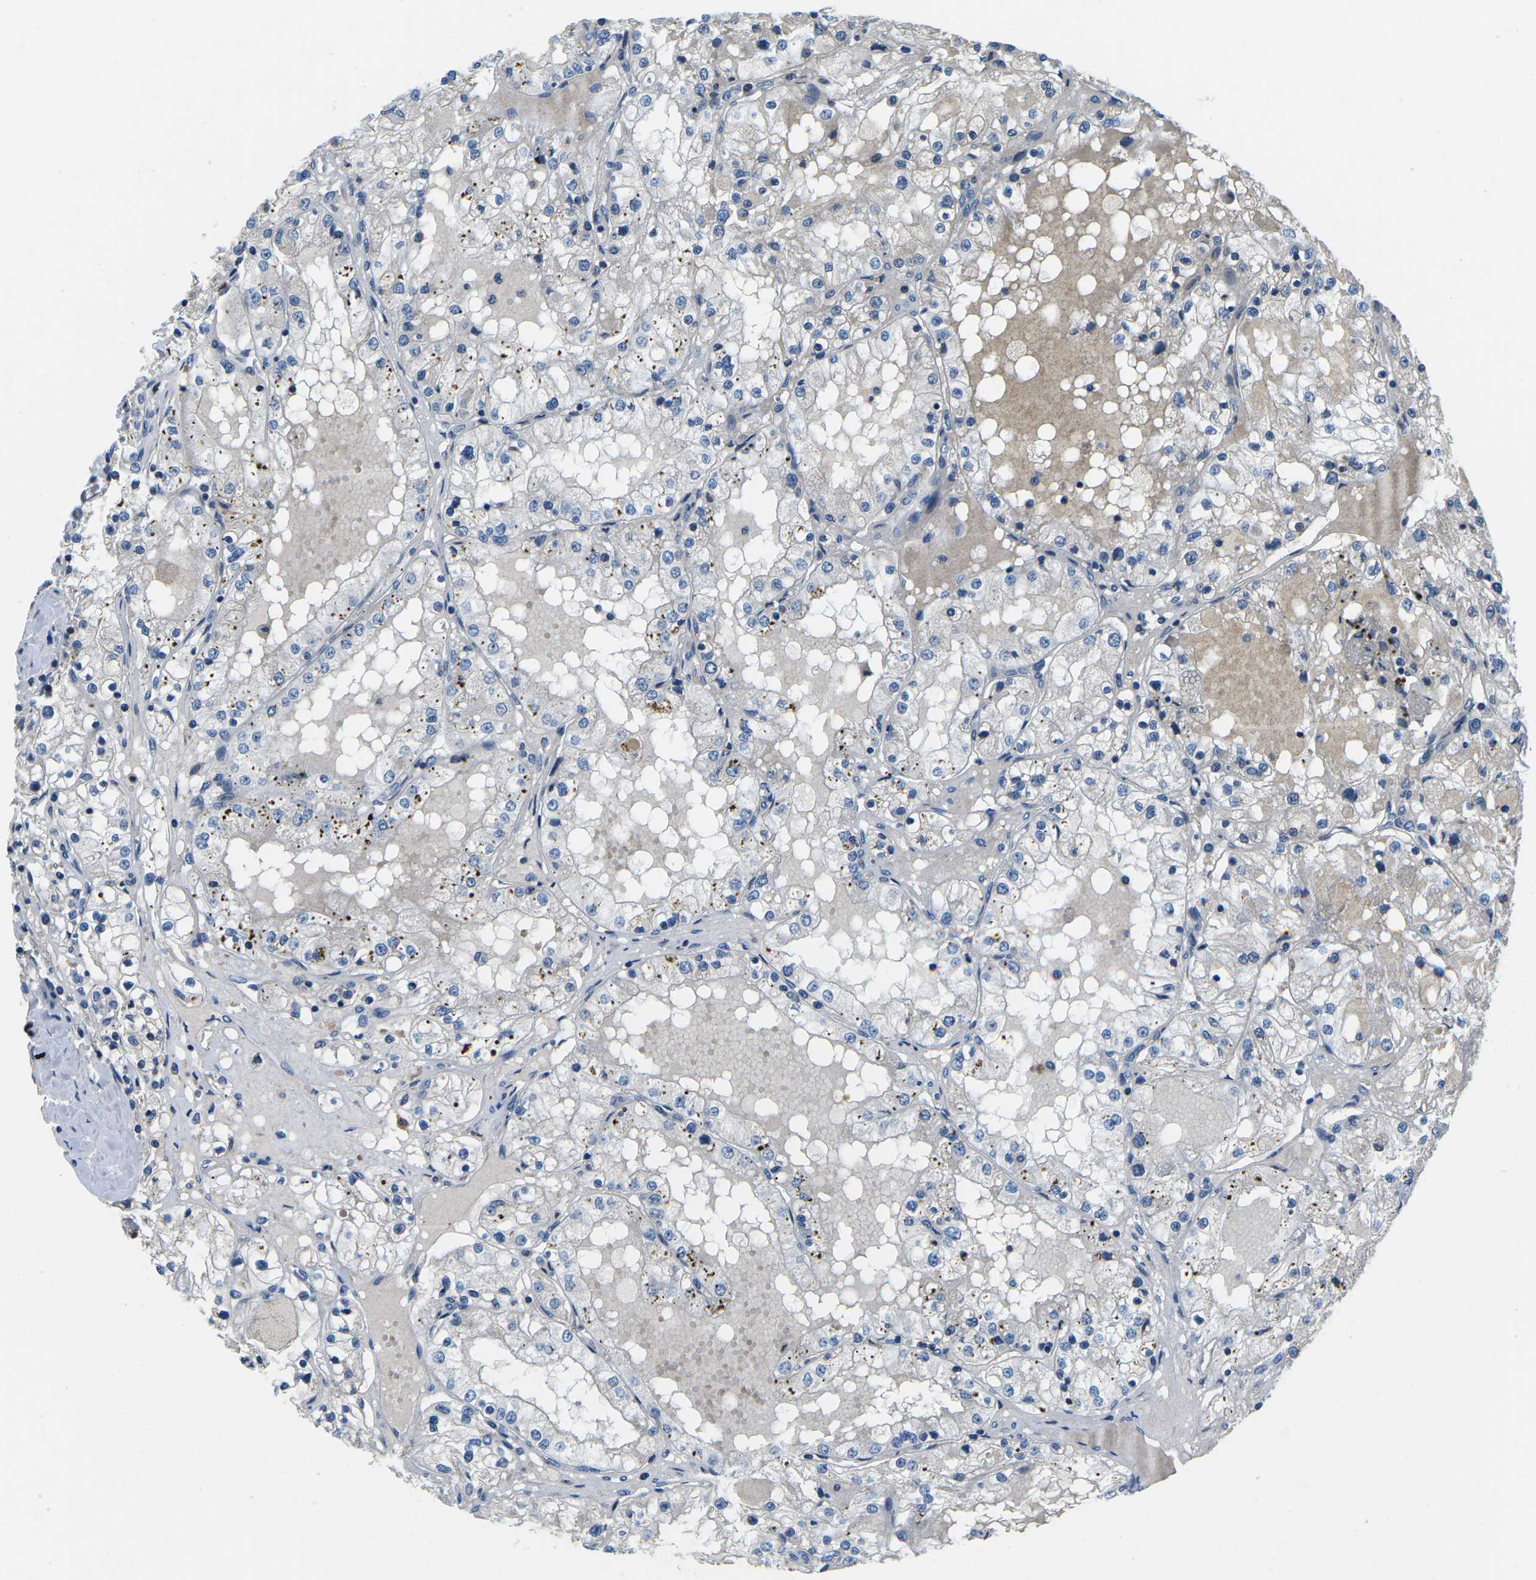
{"staining": {"intensity": "moderate", "quantity": "<25%", "location": "cytoplasmic/membranous"}, "tissue": "renal cancer", "cell_type": "Tumor cells", "image_type": "cancer", "snomed": [{"axis": "morphology", "description": "Adenocarcinoma, NOS"}, {"axis": "topography", "description": "Kidney"}], "caption": "Tumor cells exhibit low levels of moderate cytoplasmic/membranous expression in about <25% of cells in human renal adenocarcinoma.", "gene": "PDCD6IP", "patient": {"sex": "male", "age": 68}}